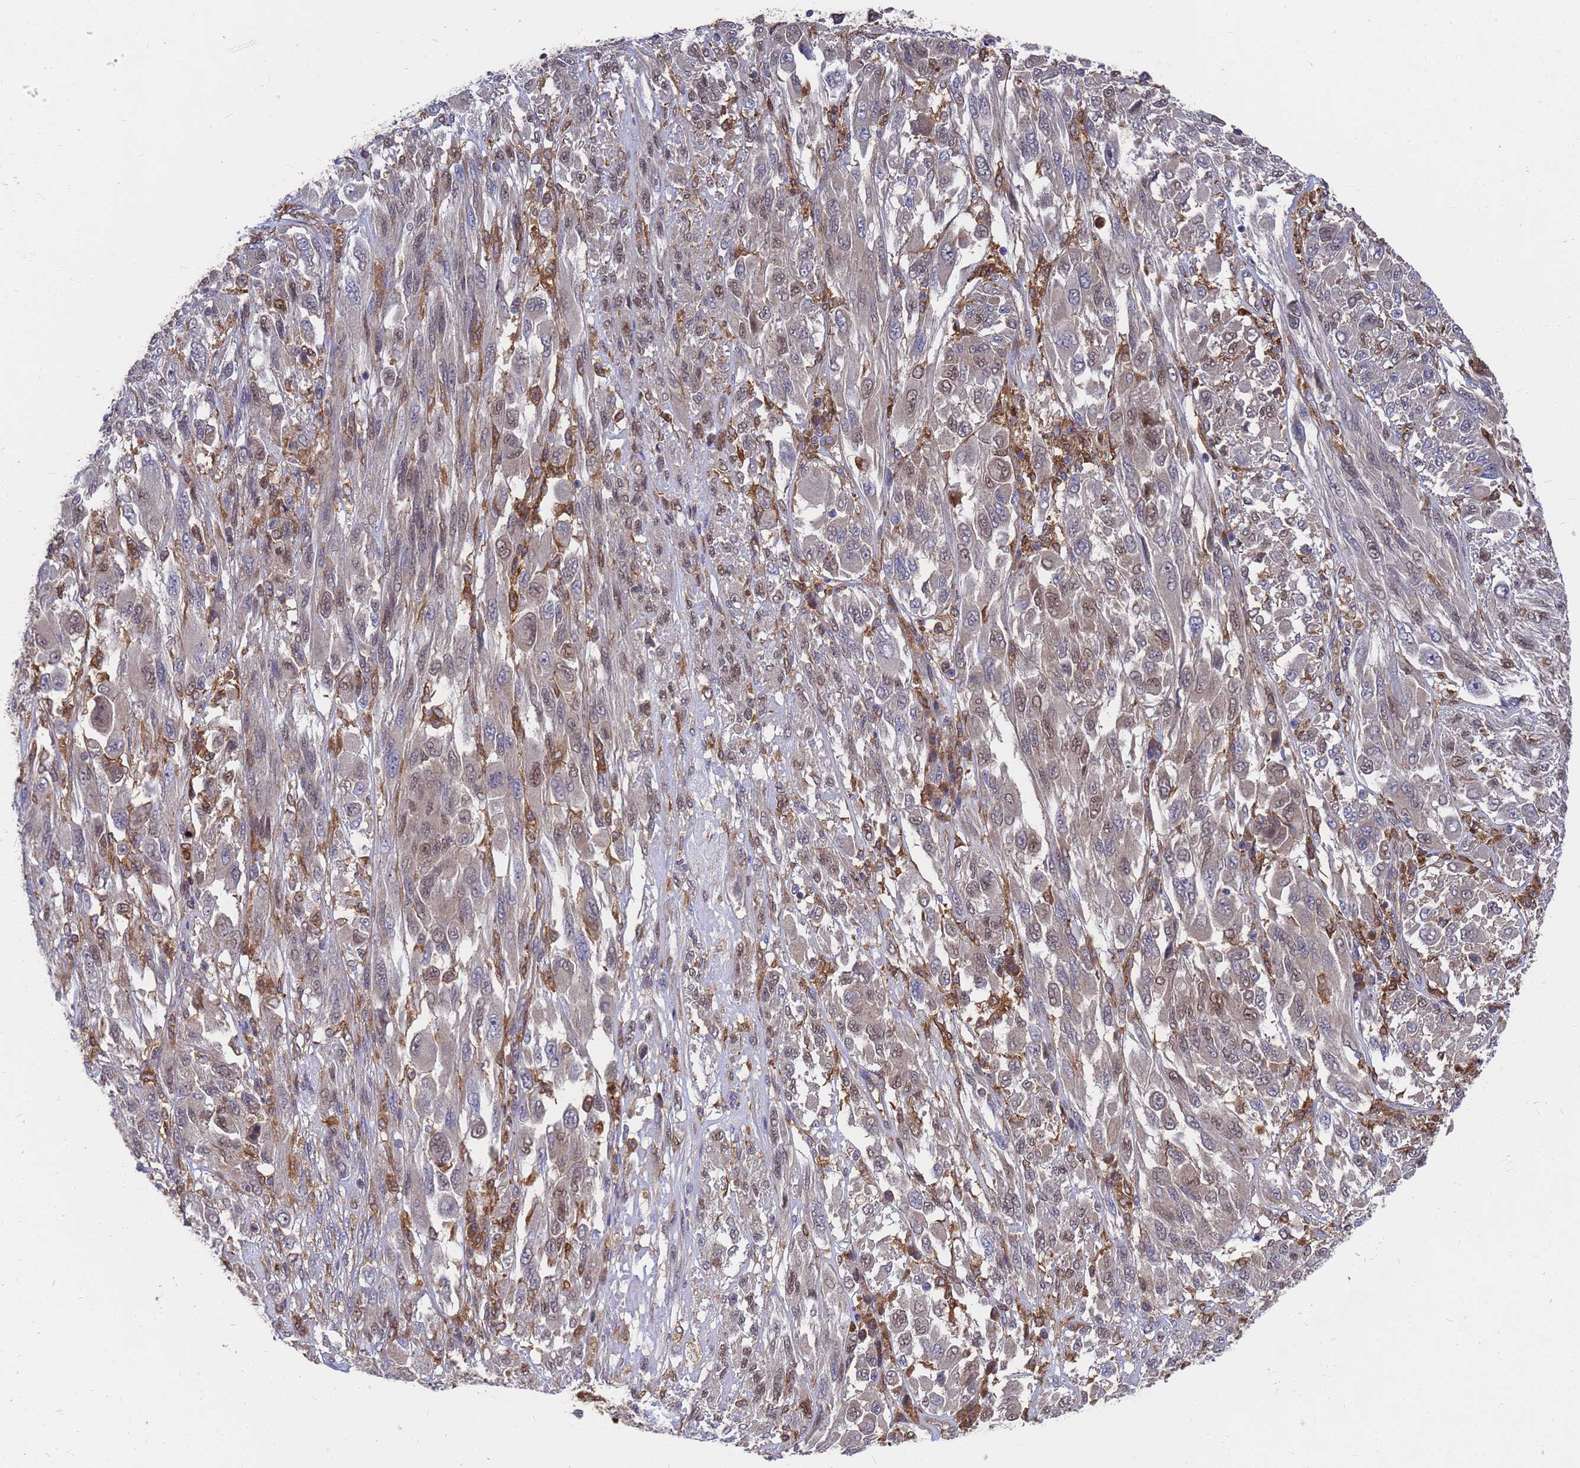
{"staining": {"intensity": "weak", "quantity": "<25%", "location": "nuclear"}, "tissue": "melanoma", "cell_type": "Tumor cells", "image_type": "cancer", "snomed": [{"axis": "morphology", "description": "Malignant melanoma, NOS"}, {"axis": "topography", "description": "Skin"}], "caption": "A high-resolution image shows IHC staining of melanoma, which displays no significant staining in tumor cells.", "gene": "SLC35E2B", "patient": {"sex": "female", "age": 91}}